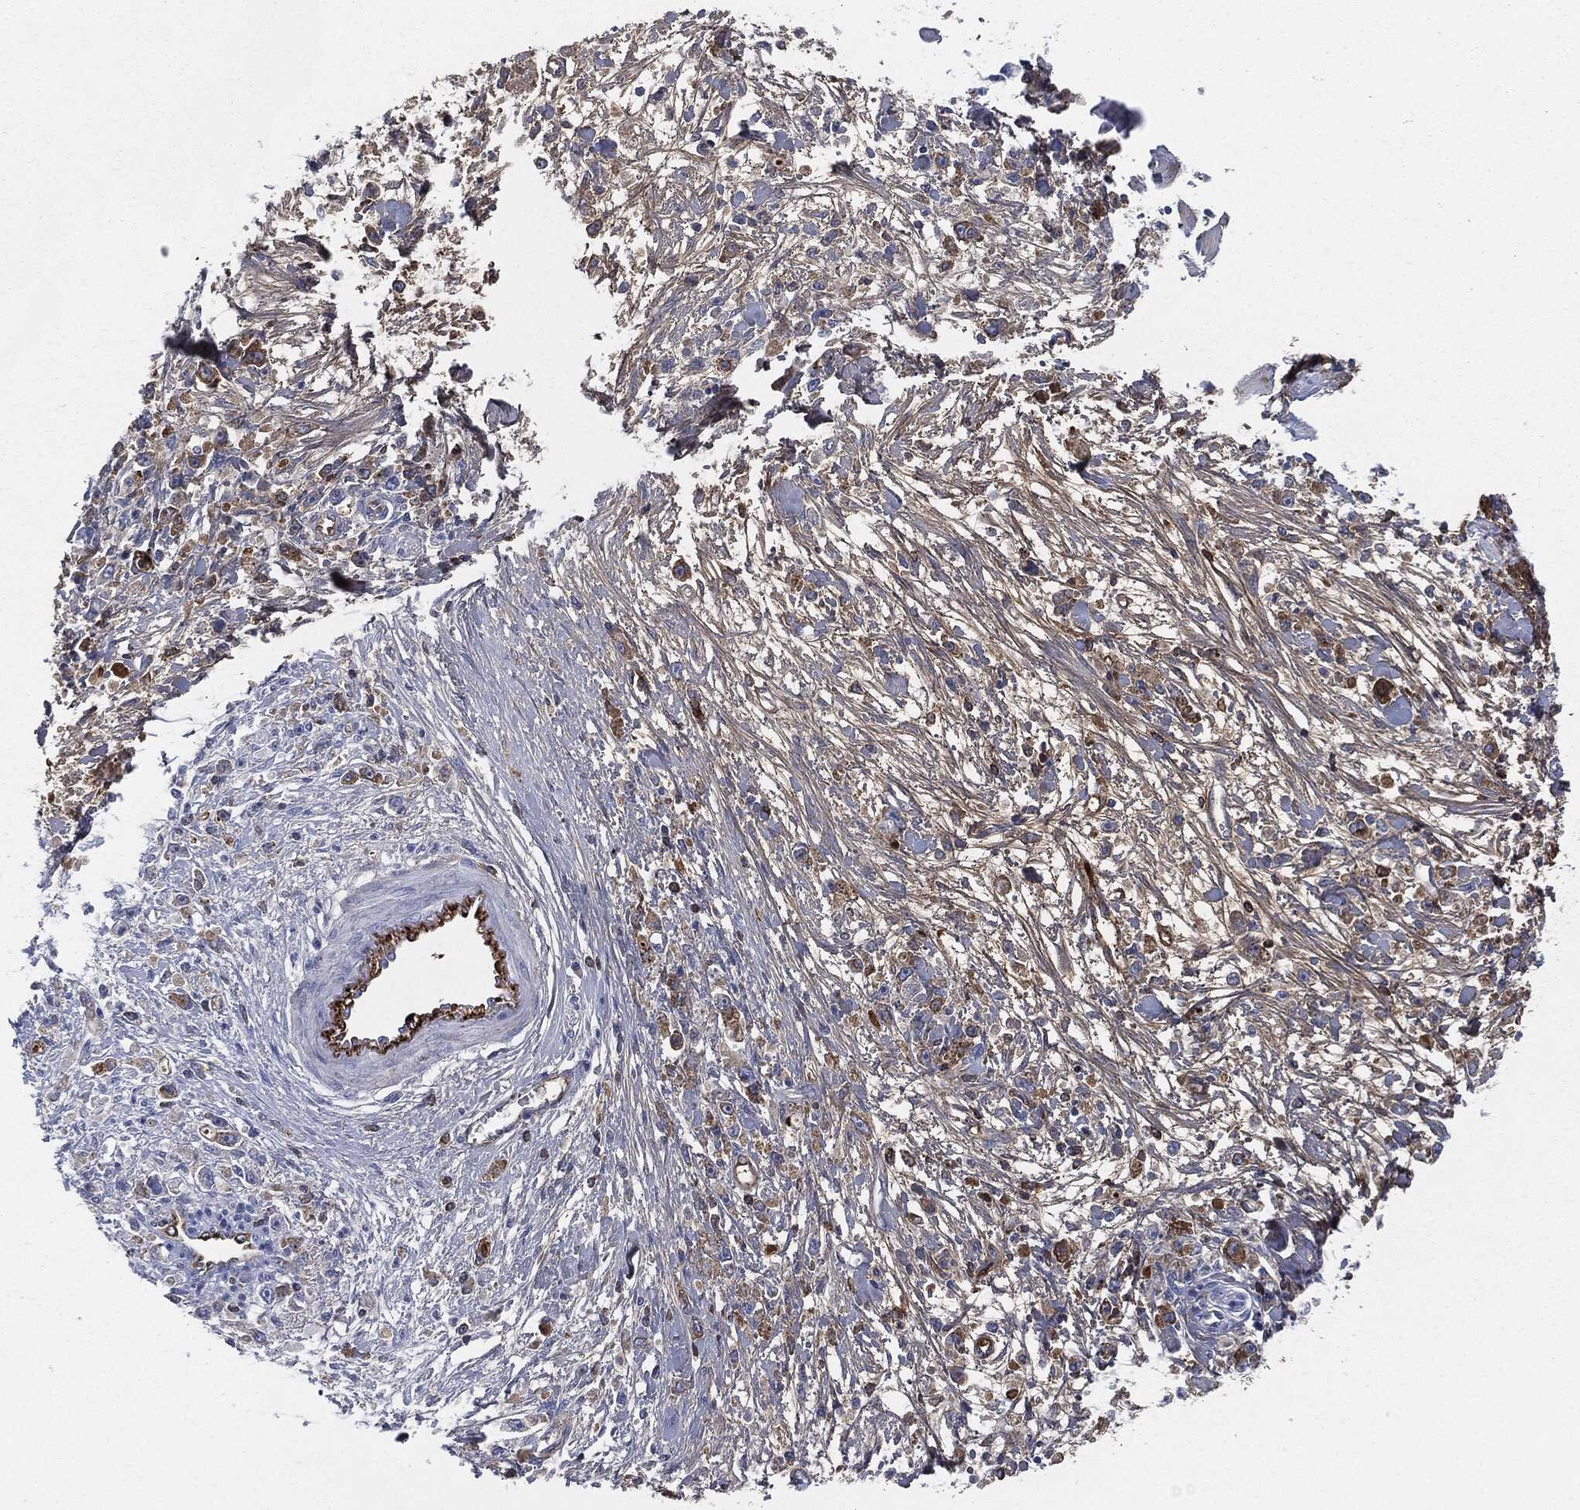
{"staining": {"intensity": "moderate", "quantity": "<25%", "location": "cytoplasmic/membranous"}, "tissue": "stomach cancer", "cell_type": "Tumor cells", "image_type": "cancer", "snomed": [{"axis": "morphology", "description": "Adenocarcinoma, NOS"}, {"axis": "topography", "description": "Stomach"}], "caption": "Protein expression by immunohistochemistry shows moderate cytoplasmic/membranous positivity in about <25% of tumor cells in stomach cancer.", "gene": "APOB", "patient": {"sex": "female", "age": 59}}